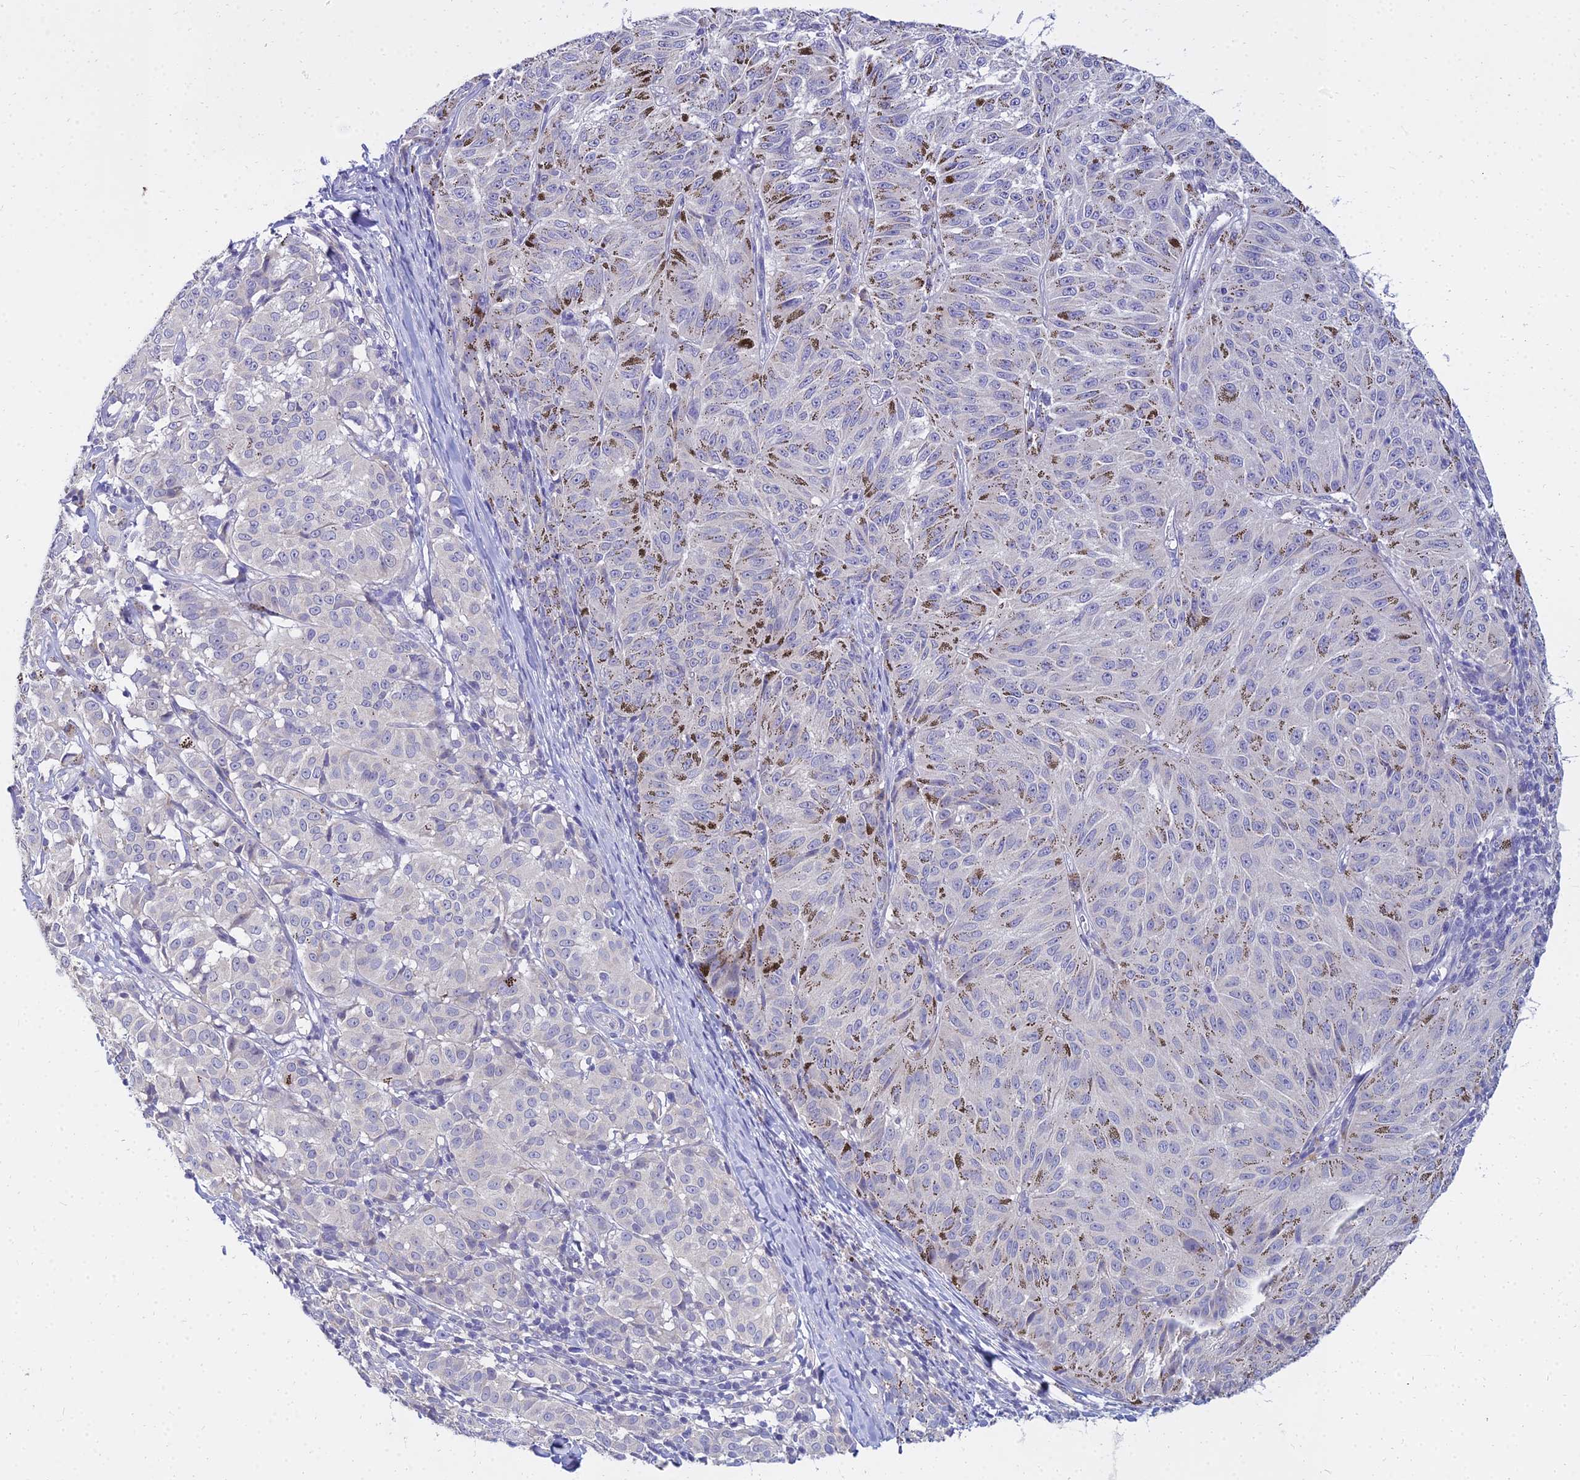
{"staining": {"intensity": "negative", "quantity": "none", "location": "none"}, "tissue": "melanoma", "cell_type": "Tumor cells", "image_type": "cancer", "snomed": [{"axis": "morphology", "description": "Malignant melanoma, NOS"}, {"axis": "topography", "description": "Skin"}], "caption": "This is an immunohistochemistry histopathology image of melanoma. There is no expression in tumor cells.", "gene": "NPY", "patient": {"sex": "female", "age": 72}}